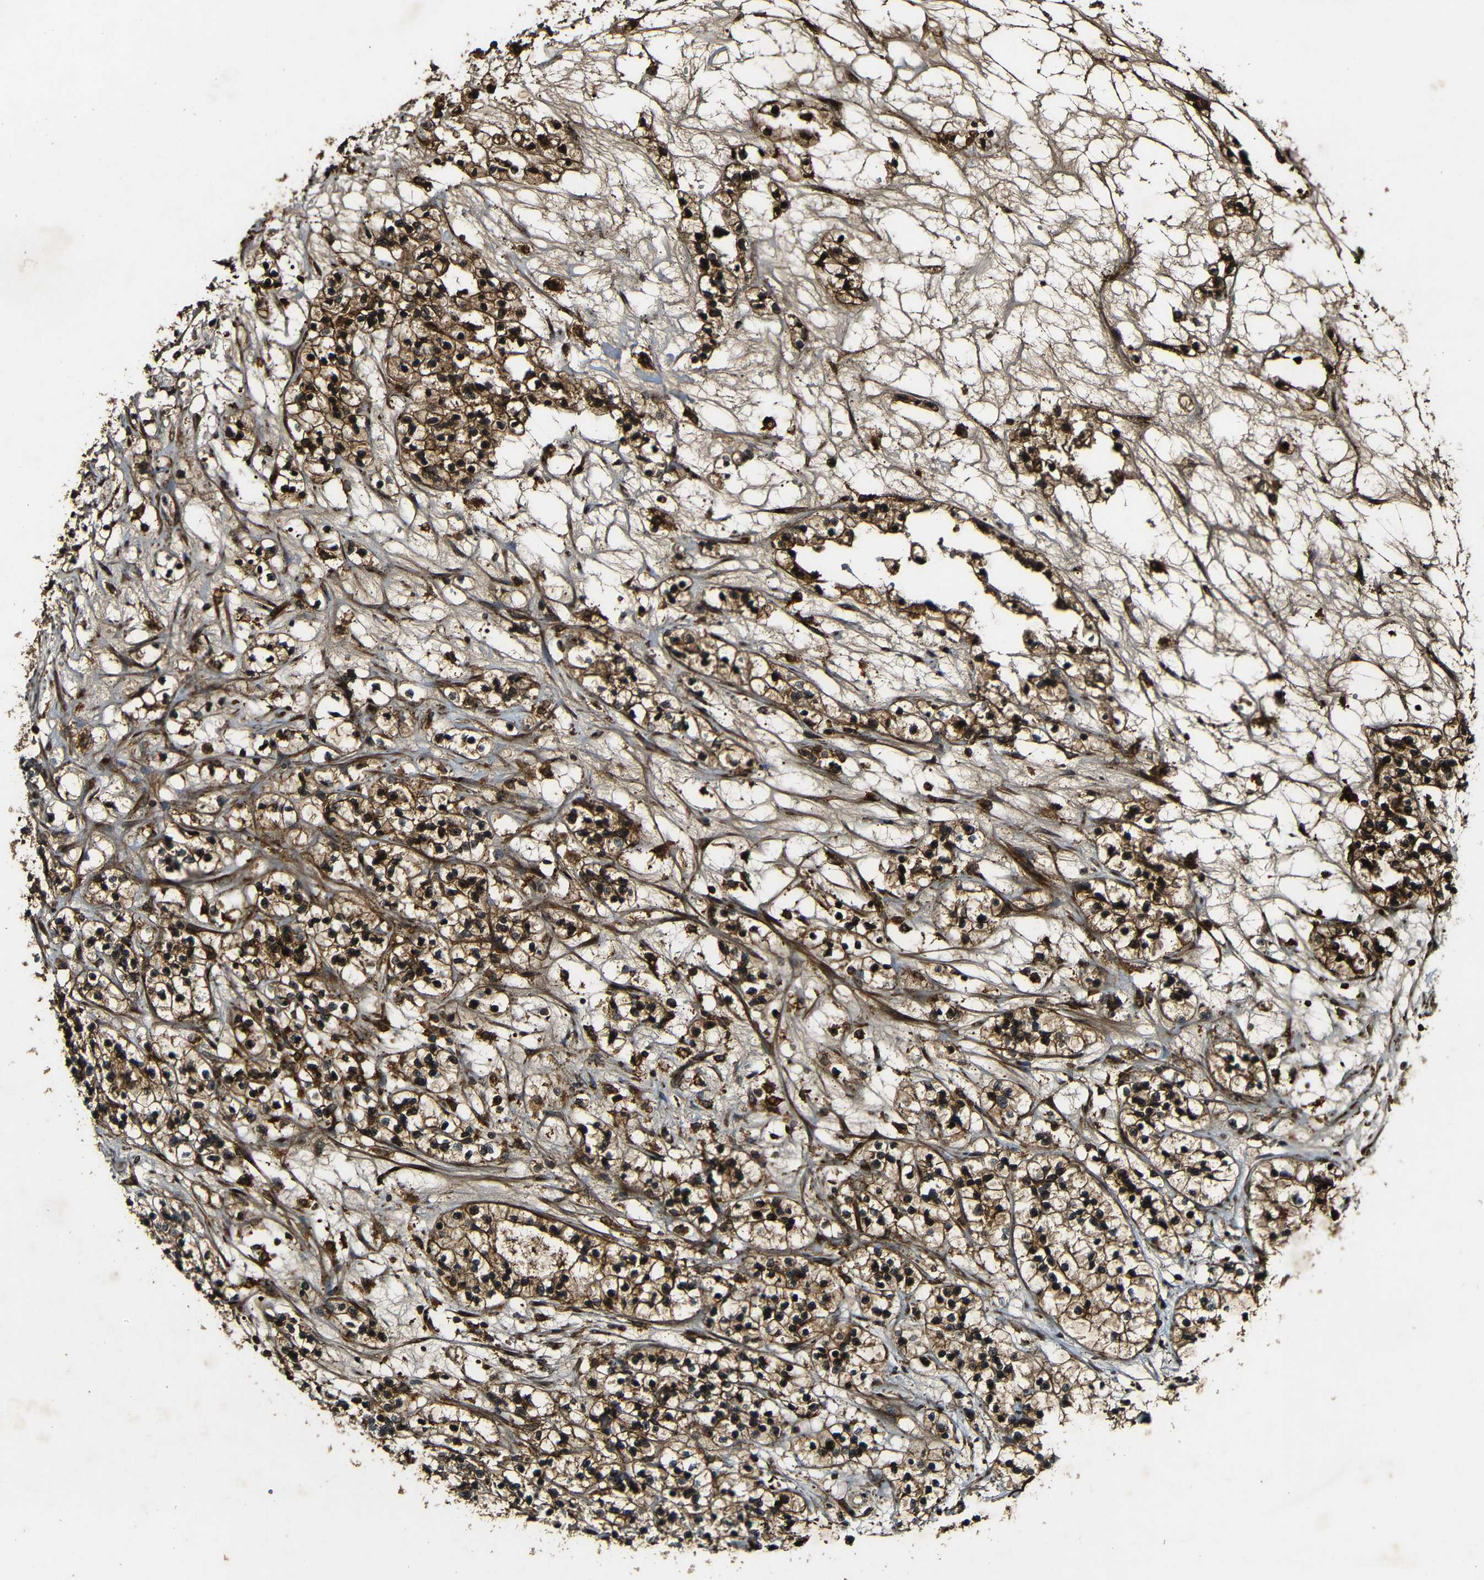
{"staining": {"intensity": "strong", "quantity": ">75%", "location": "cytoplasmic/membranous,nuclear"}, "tissue": "renal cancer", "cell_type": "Tumor cells", "image_type": "cancer", "snomed": [{"axis": "morphology", "description": "Adenocarcinoma, NOS"}, {"axis": "topography", "description": "Kidney"}], "caption": "Human renal cancer (adenocarcinoma) stained with a protein marker exhibits strong staining in tumor cells.", "gene": "CASP8", "patient": {"sex": "female", "age": 57}}